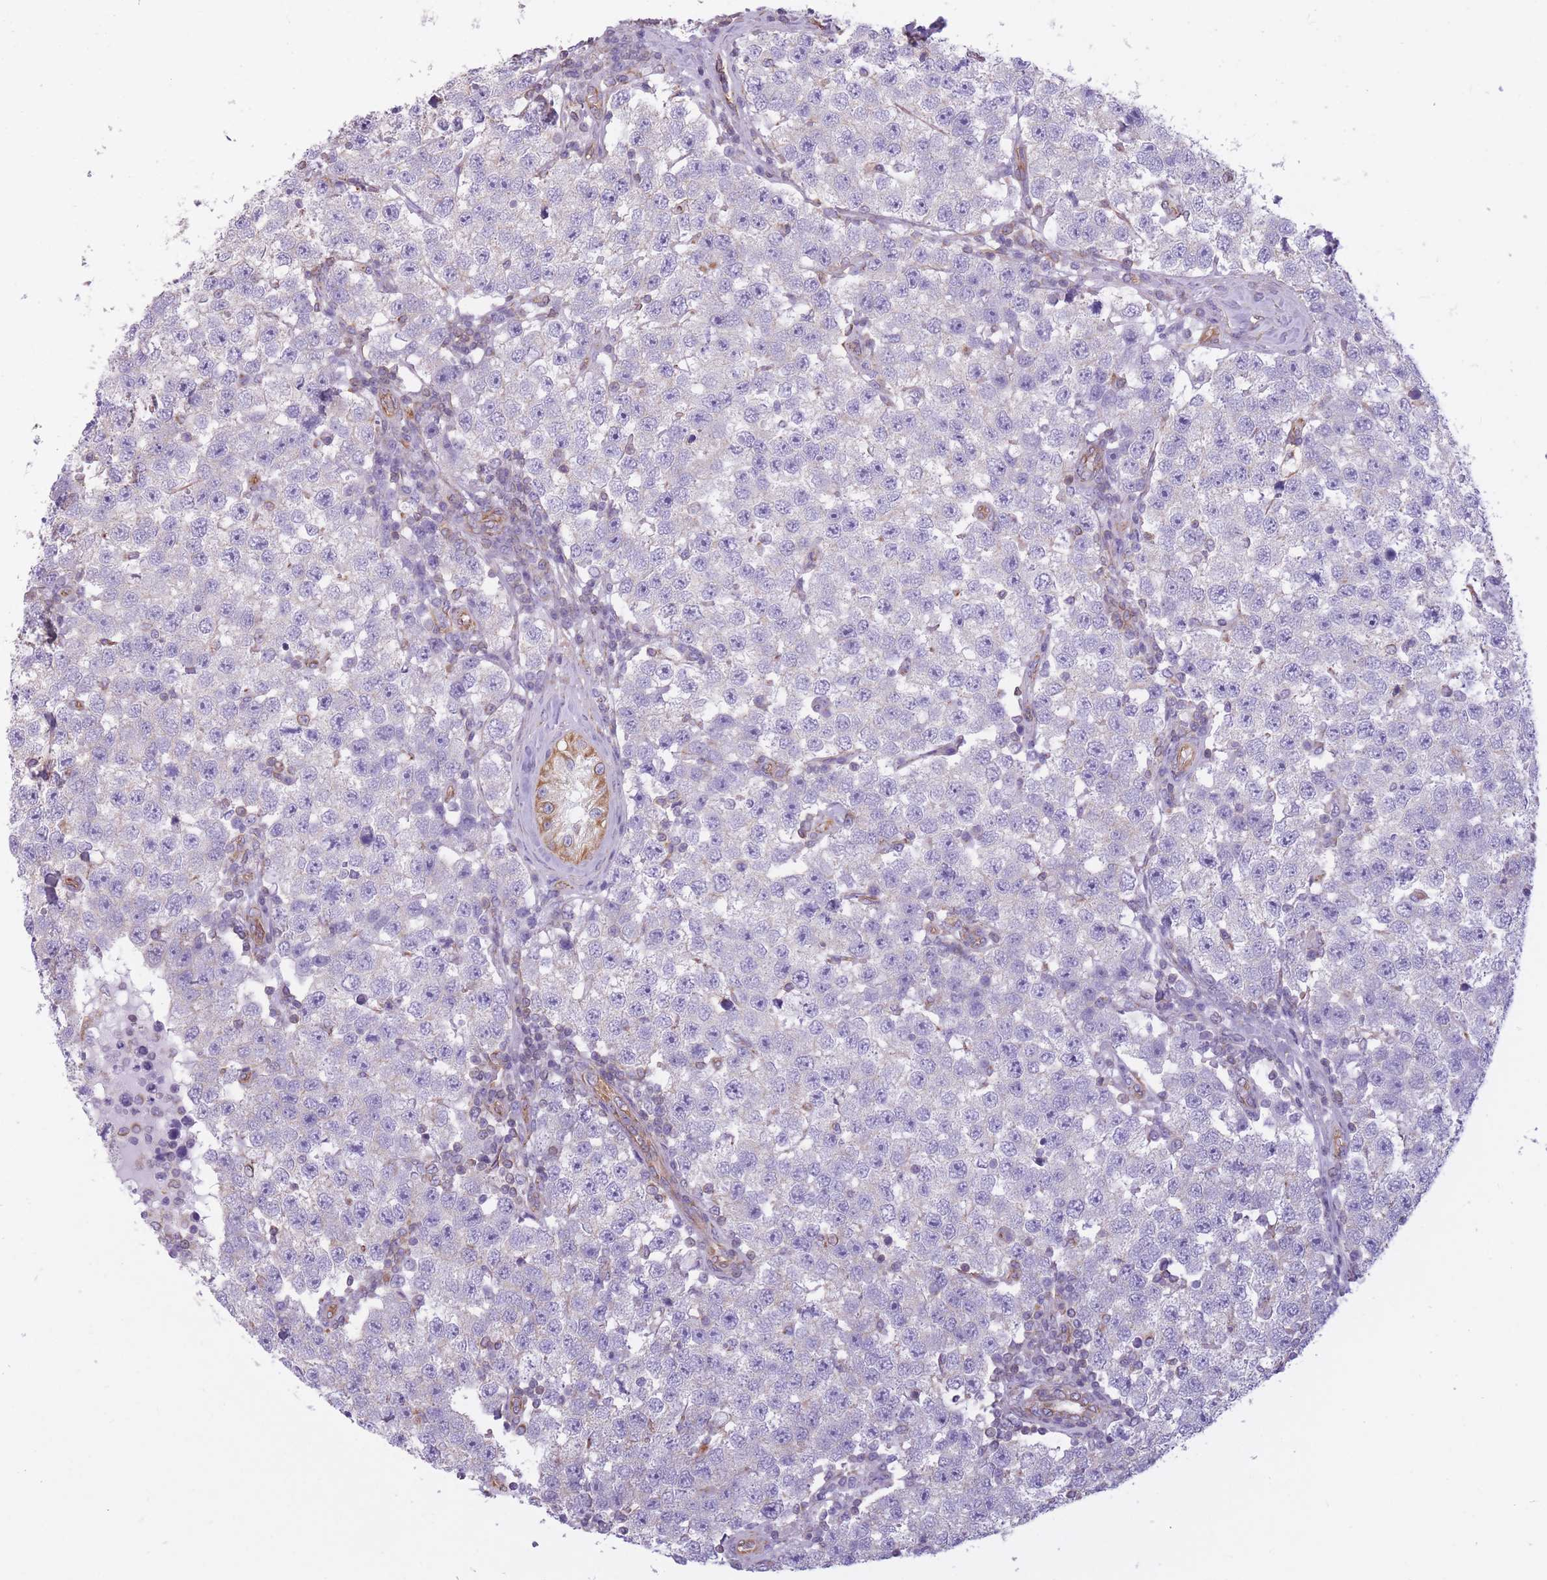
{"staining": {"intensity": "negative", "quantity": "none", "location": "none"}, "tissue": "testis cancer", "cell_type": "Tumor cells", "image_type": "cancer", "snomed": [{"axis": "morphology", "description": "Seminoma, NOS"}, {"axis": "topography", "description": "Testis"}], "caption": "DAB (3,3'-diaminobenzidine) immunohistochemical staining of testis cancer reveals no significant expression in tumor cells.", "gene": "ADD1", "patient": {"sex": "male", "age": 34}}